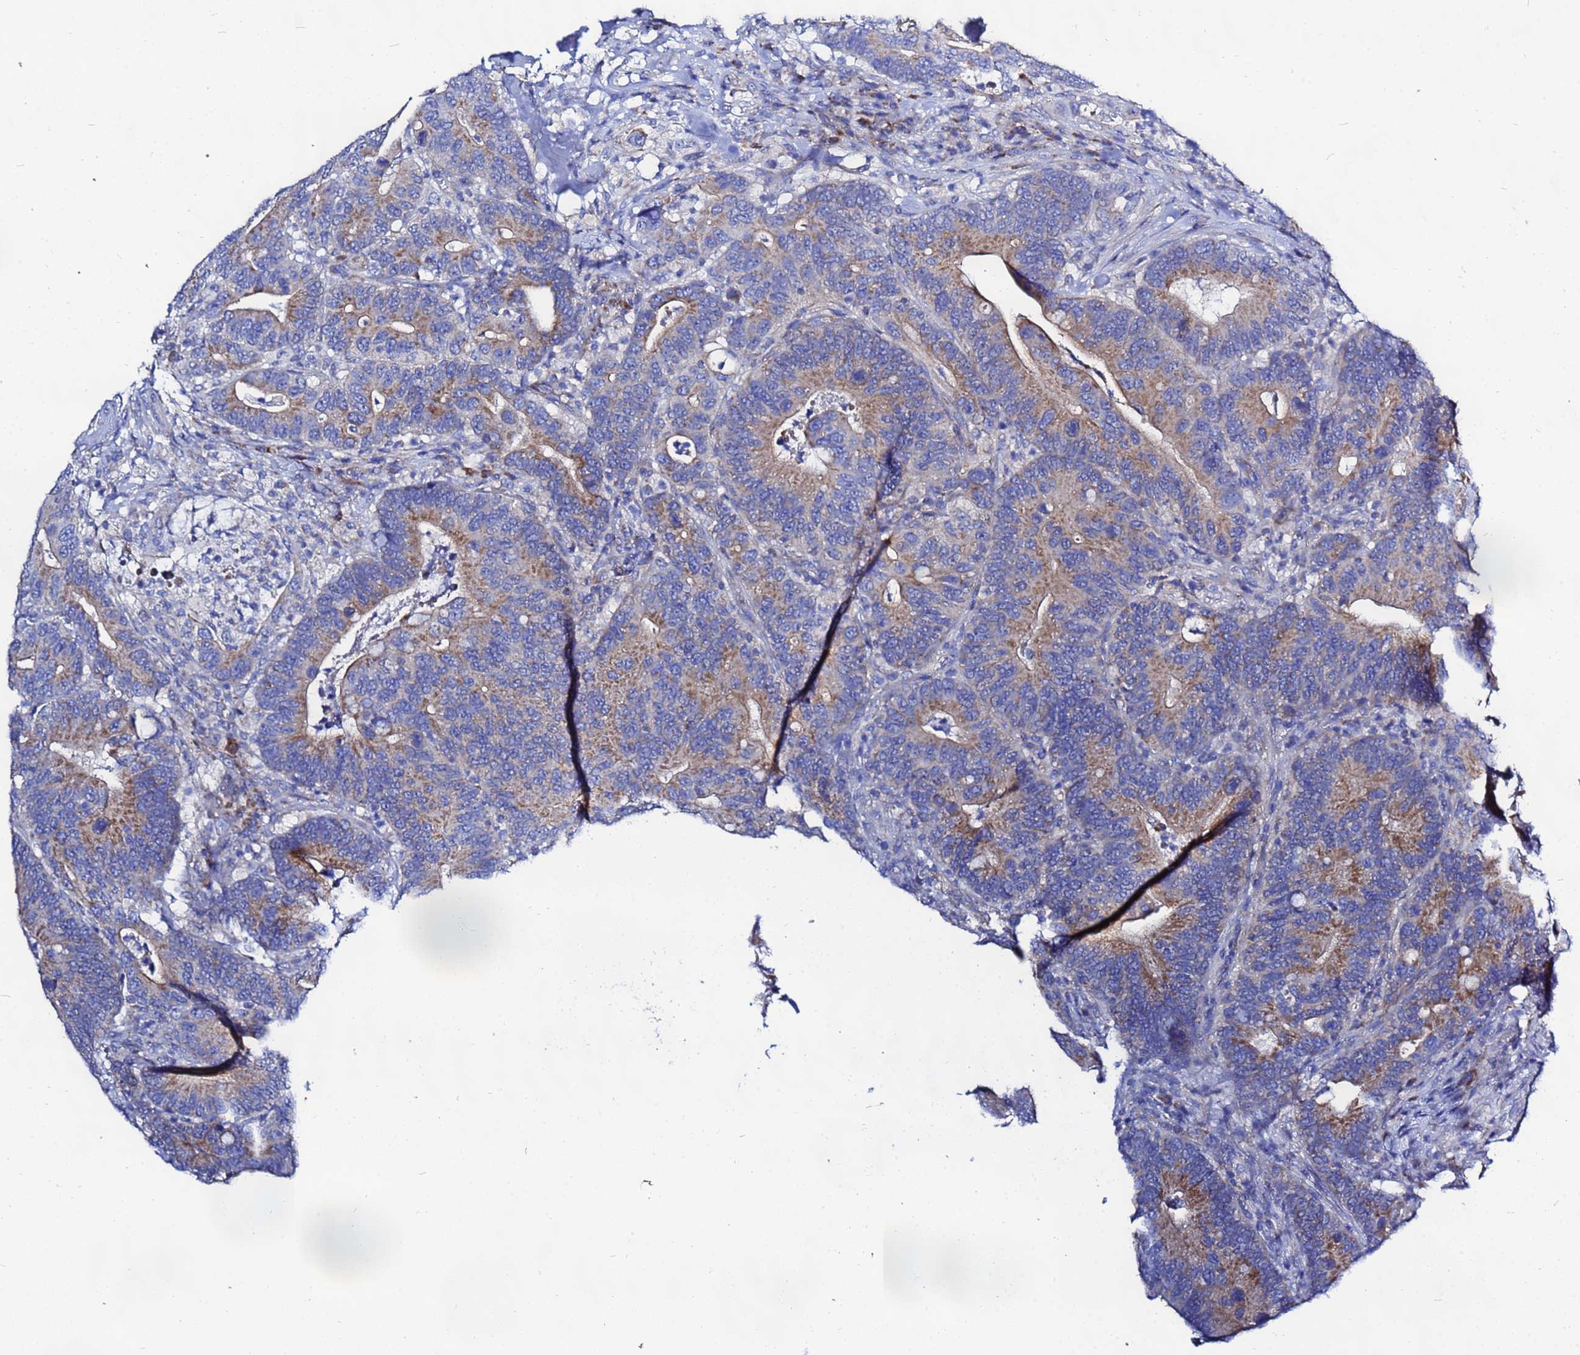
{"staining": {"intensity": "moderate", "quantity": "25%-75%", "location": "cytoplasmic/membranous"}, "tissue": "colorectal cancer", "cell_type": "Tumor cells", "image_type": "cancer", "snomed": [{"axis": "morphology", "description": "Adenocarcinoma, NOS"}, {"axis": "topography", "description": "Colon"}], "caption": "An immunohistochemistry (IHC) micrograph of tumor tissue is shown. Protein staining in brown highlights moderate cytoplasmic/membranous positivity in colorectal cancer within tumor cells.", "gene": "FAHD2A", "patient": {"sex": "female", "age": 66}}